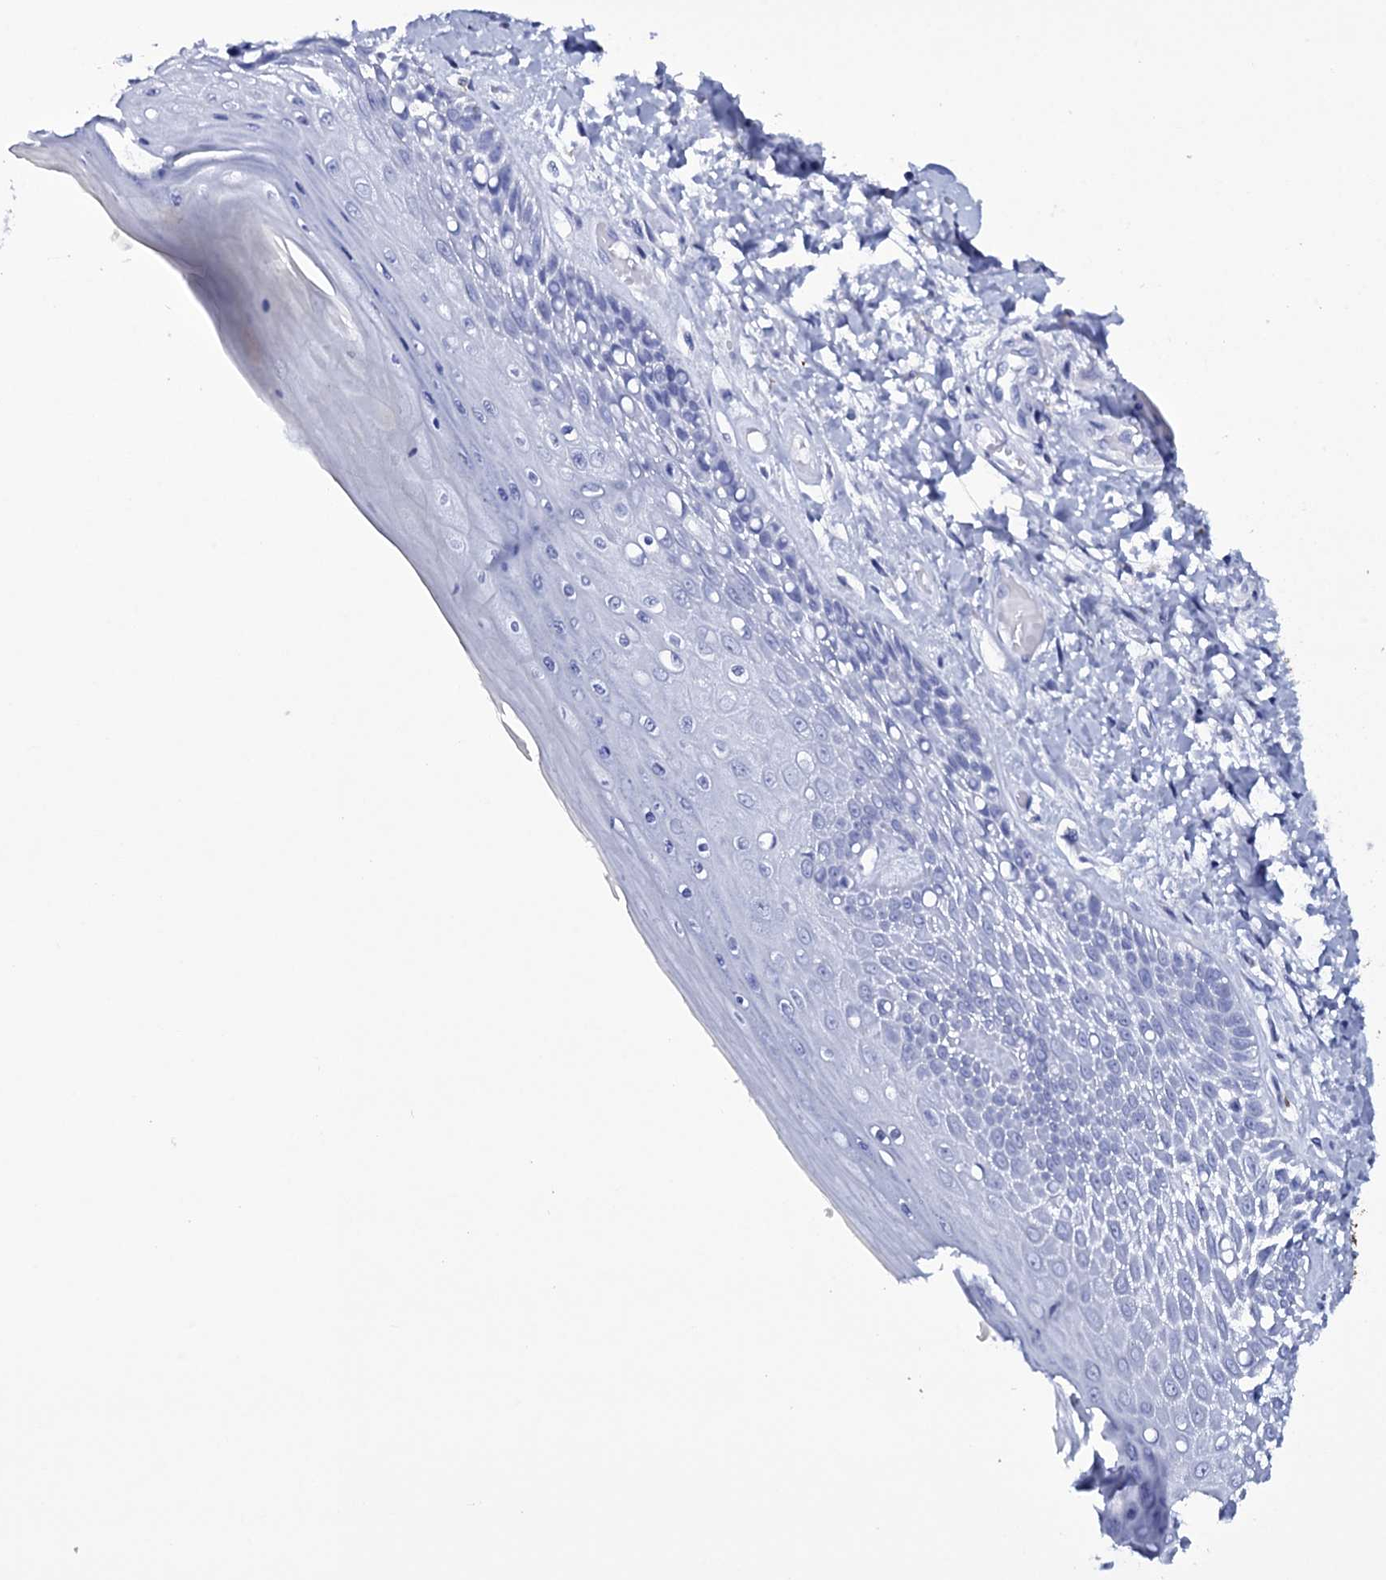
{"staining": {"intensity": "negative", "quantity": "none", "location": "none"}, "tissue": "skin", "cell_type": "Epidermal cells", "image_type": "normal", "snomed": [{"axis": "morphology", "description": "Normal tissue, NOS"}, {"axis": "topography", "description": "Anal"}], "caption": "Photomicrograph shows no significant protein expression in epidermal cells of benign skin. Brightfield microscopy of immunohistochemistry stained with DAB (3,3'-diaminobenzidine) (brown) and hematoxylin (blue), captured at high magnification.", "gene": "ITPRID2", "patient": {"sex": "male", "age": 78}}